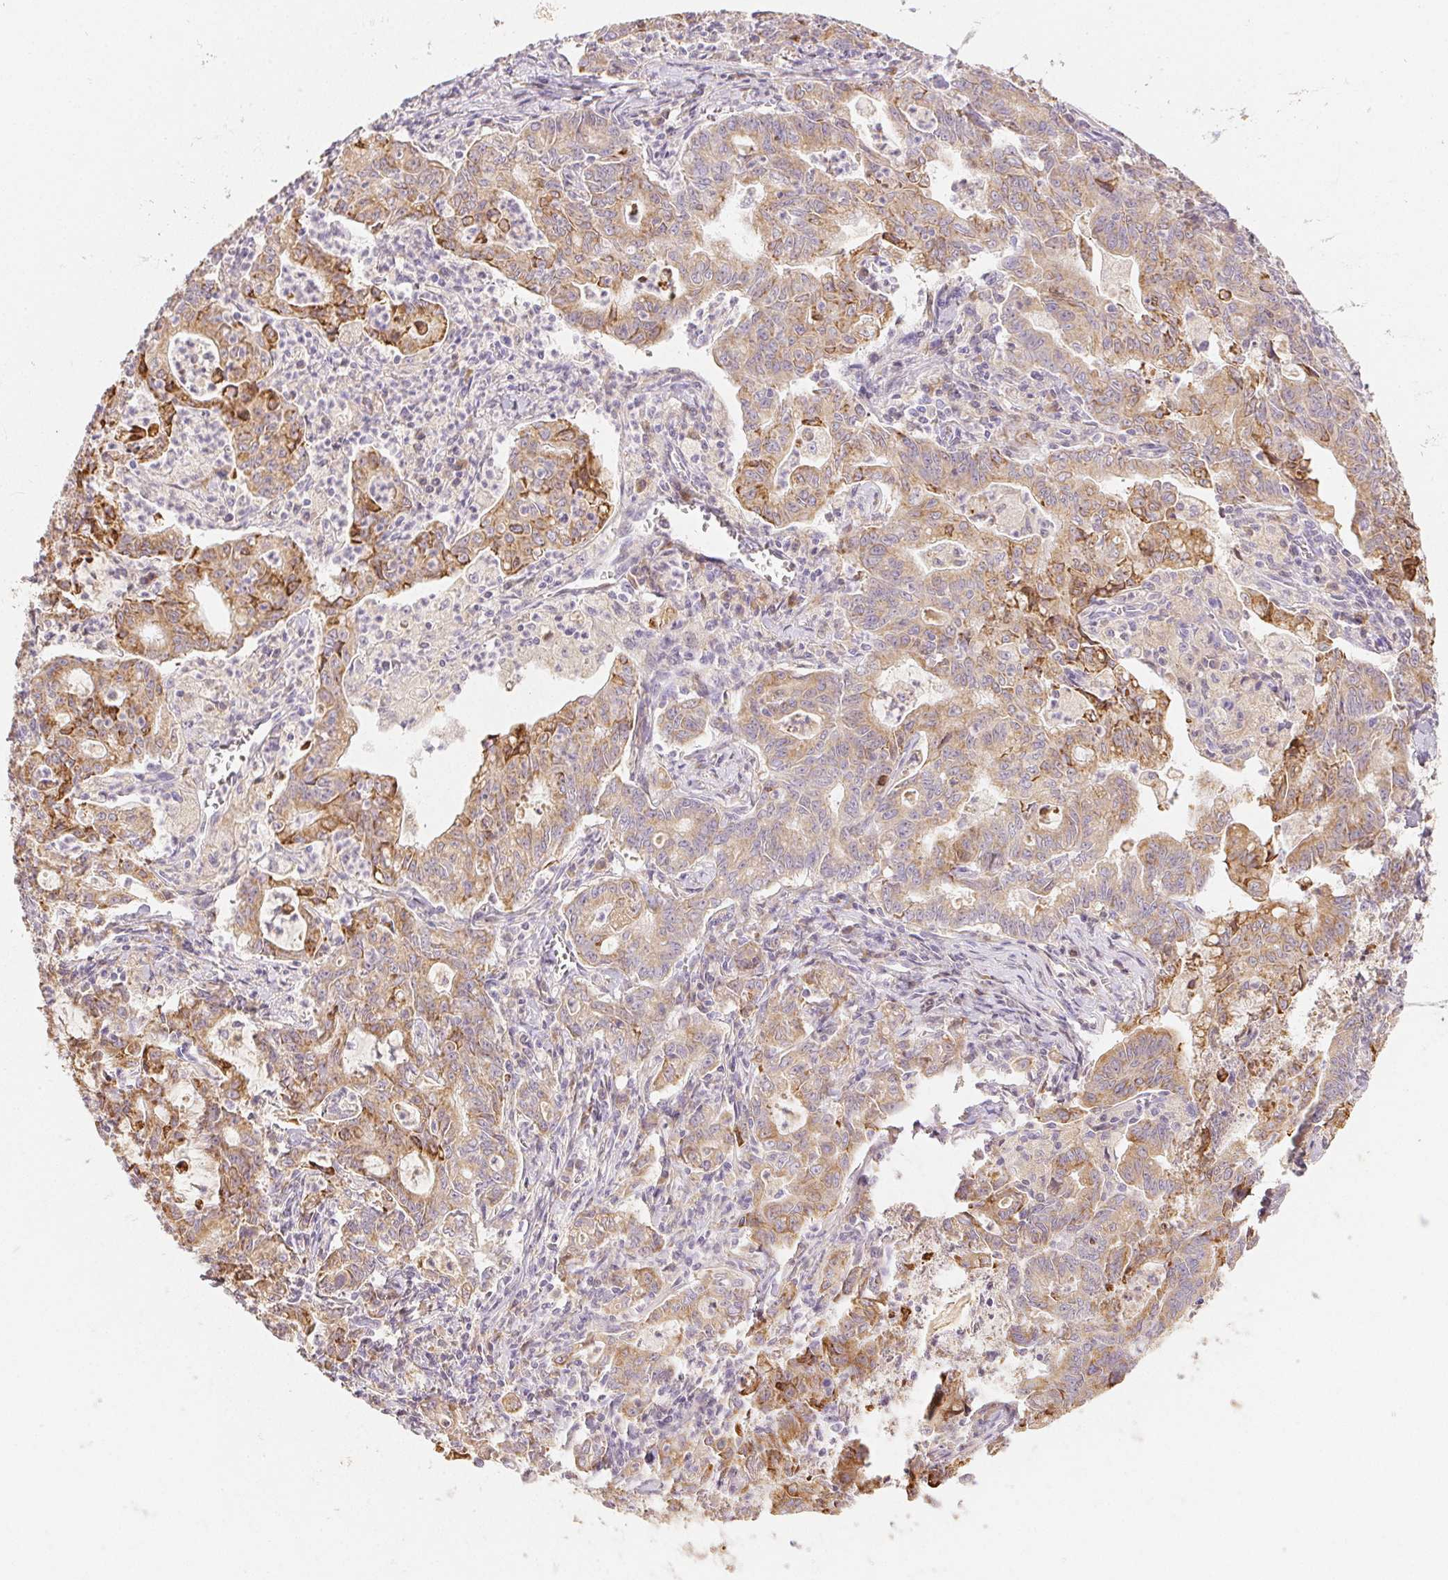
{"staining": {"intensity": "moderate", "quantity": ">75%", "location": "cytoplasmic/membranous"}, "tissue": "stomach cancer", "cell_type": "Tumor cells", "image_type": "cancer", "snomed": [{"axis": "morphology", "description": "Adenocarcinoma, NOS"}, {"axis": "topography", "description": "Stomach, upper"}], "caption": "Immunohistochemistry (IHC) of stomach cancer shows medium levels of moderate cytoplasmic/membranous positivity in approximately >75% of tumor cells.", "gene": "ACVR1B", "patient": {"sex": "female", "age": 79}}